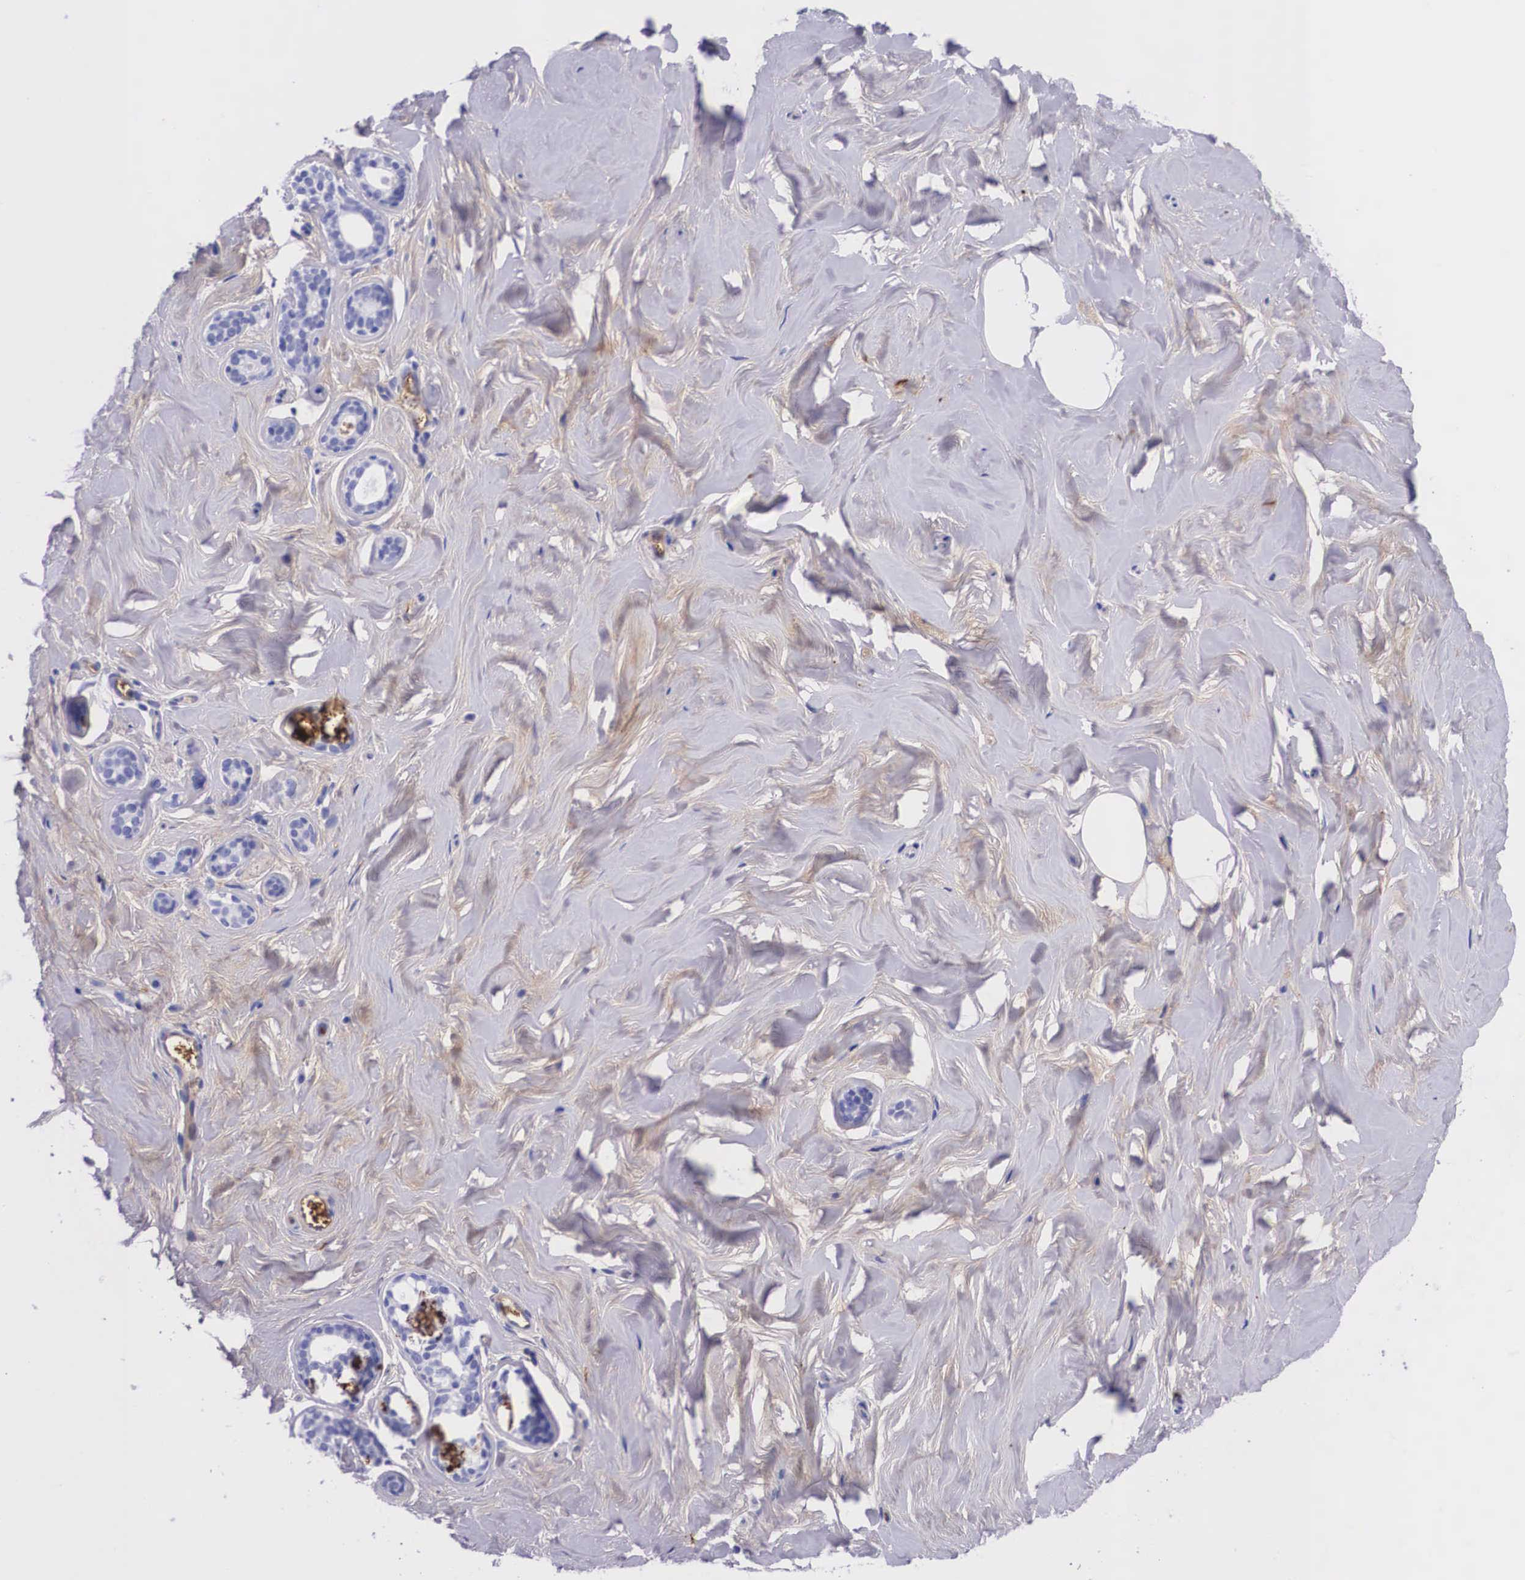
{"staining": {"intensity": "negative", "quantity": "none", "location": "none"}, "tissue": "breast", "cell_type": "Adipocytes", "image_type": "normal", "snomed": [{"axis": "morphology", "description": "Normal tissue, NOS"}, {"axis": "topography", "description": "Breast"}], "caption": "A high-resolution photomicrograph shows IHC staining of benign breast, which reveals no significant staining in adipocytes.", "gene": "PLG", "patient": {"sex": "female", "age": 54}}